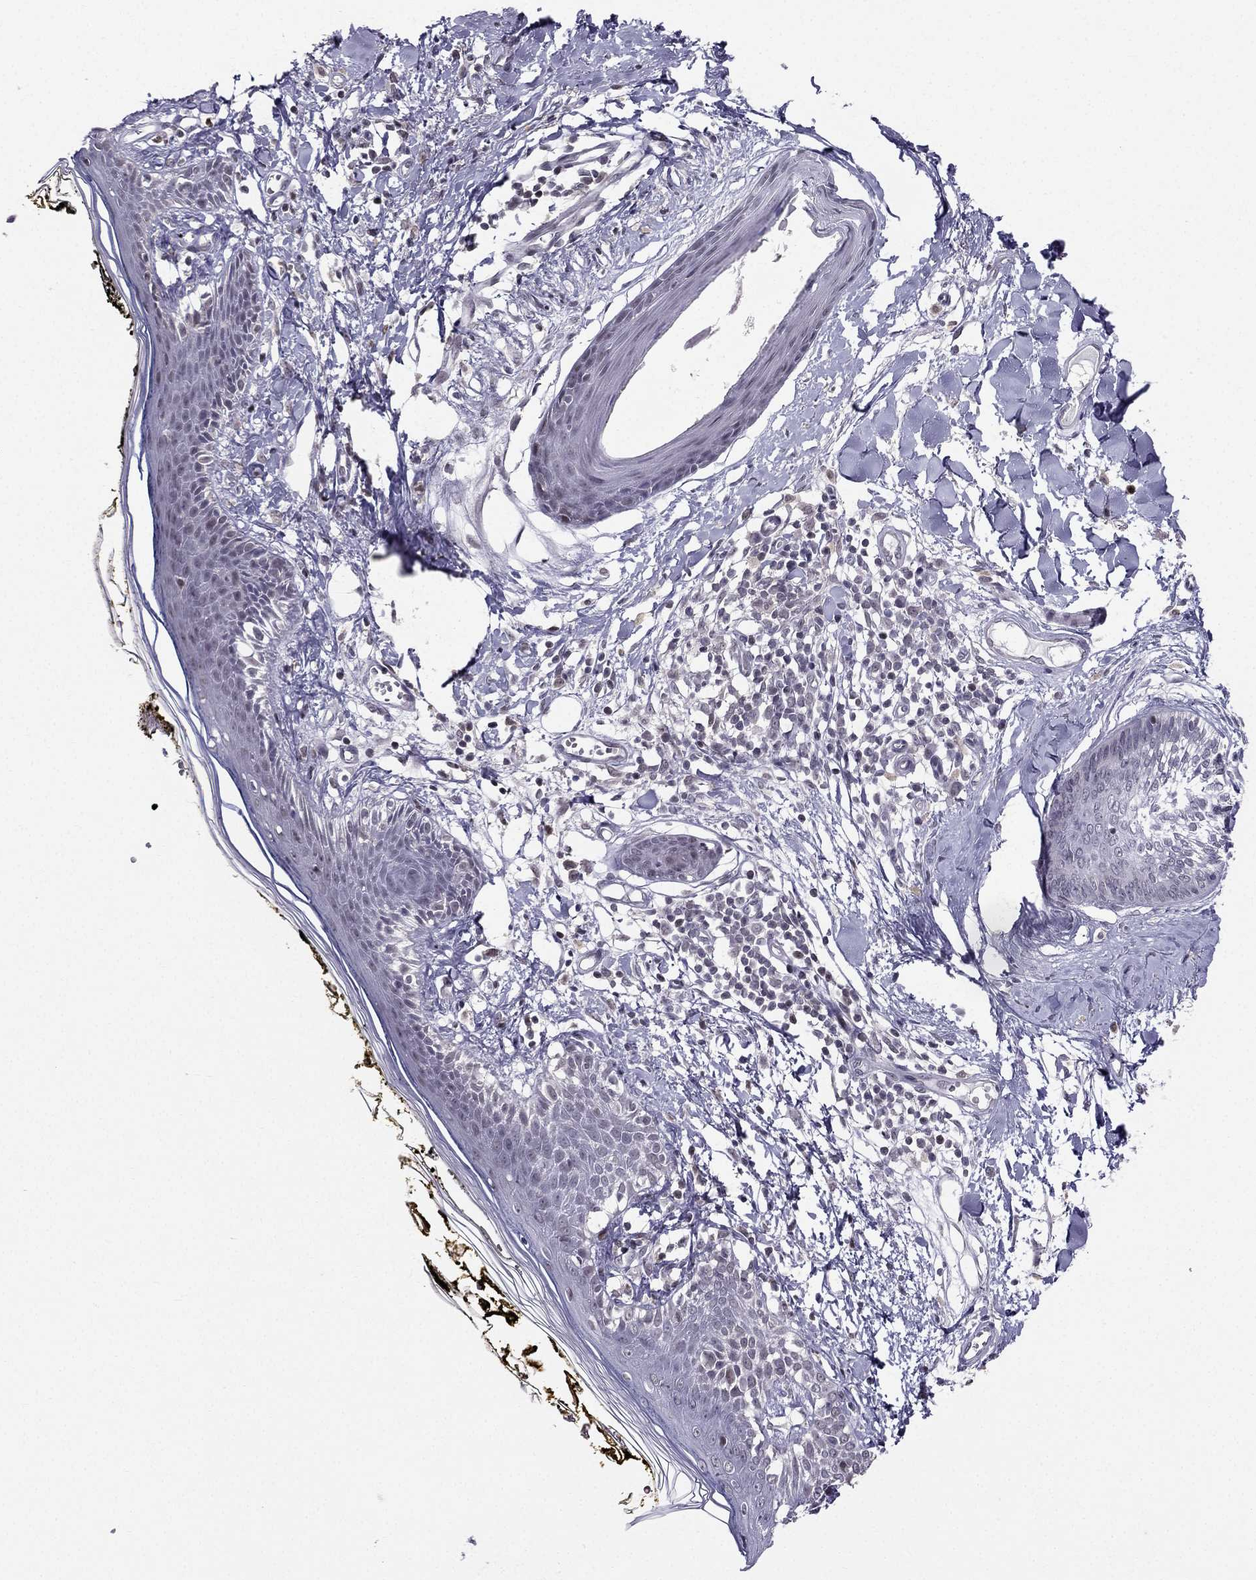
{"staining": {"intensity": "negative", "quantity": "none", "location": "none"}, "tissue": "skin", "cell_type": "Fibroblasts", "image_type": "normal", "snomed": [{"axis": "morphology", "description": "Normal tissue, NOS"}, {"axis": "topography", "description": "Skin"}], "caption": "The photomicrograph demonstrates no staining of fibroblasts in normal skin.", "gene": "RPRD2", "patient": {"sex": "male", "age": 76}}